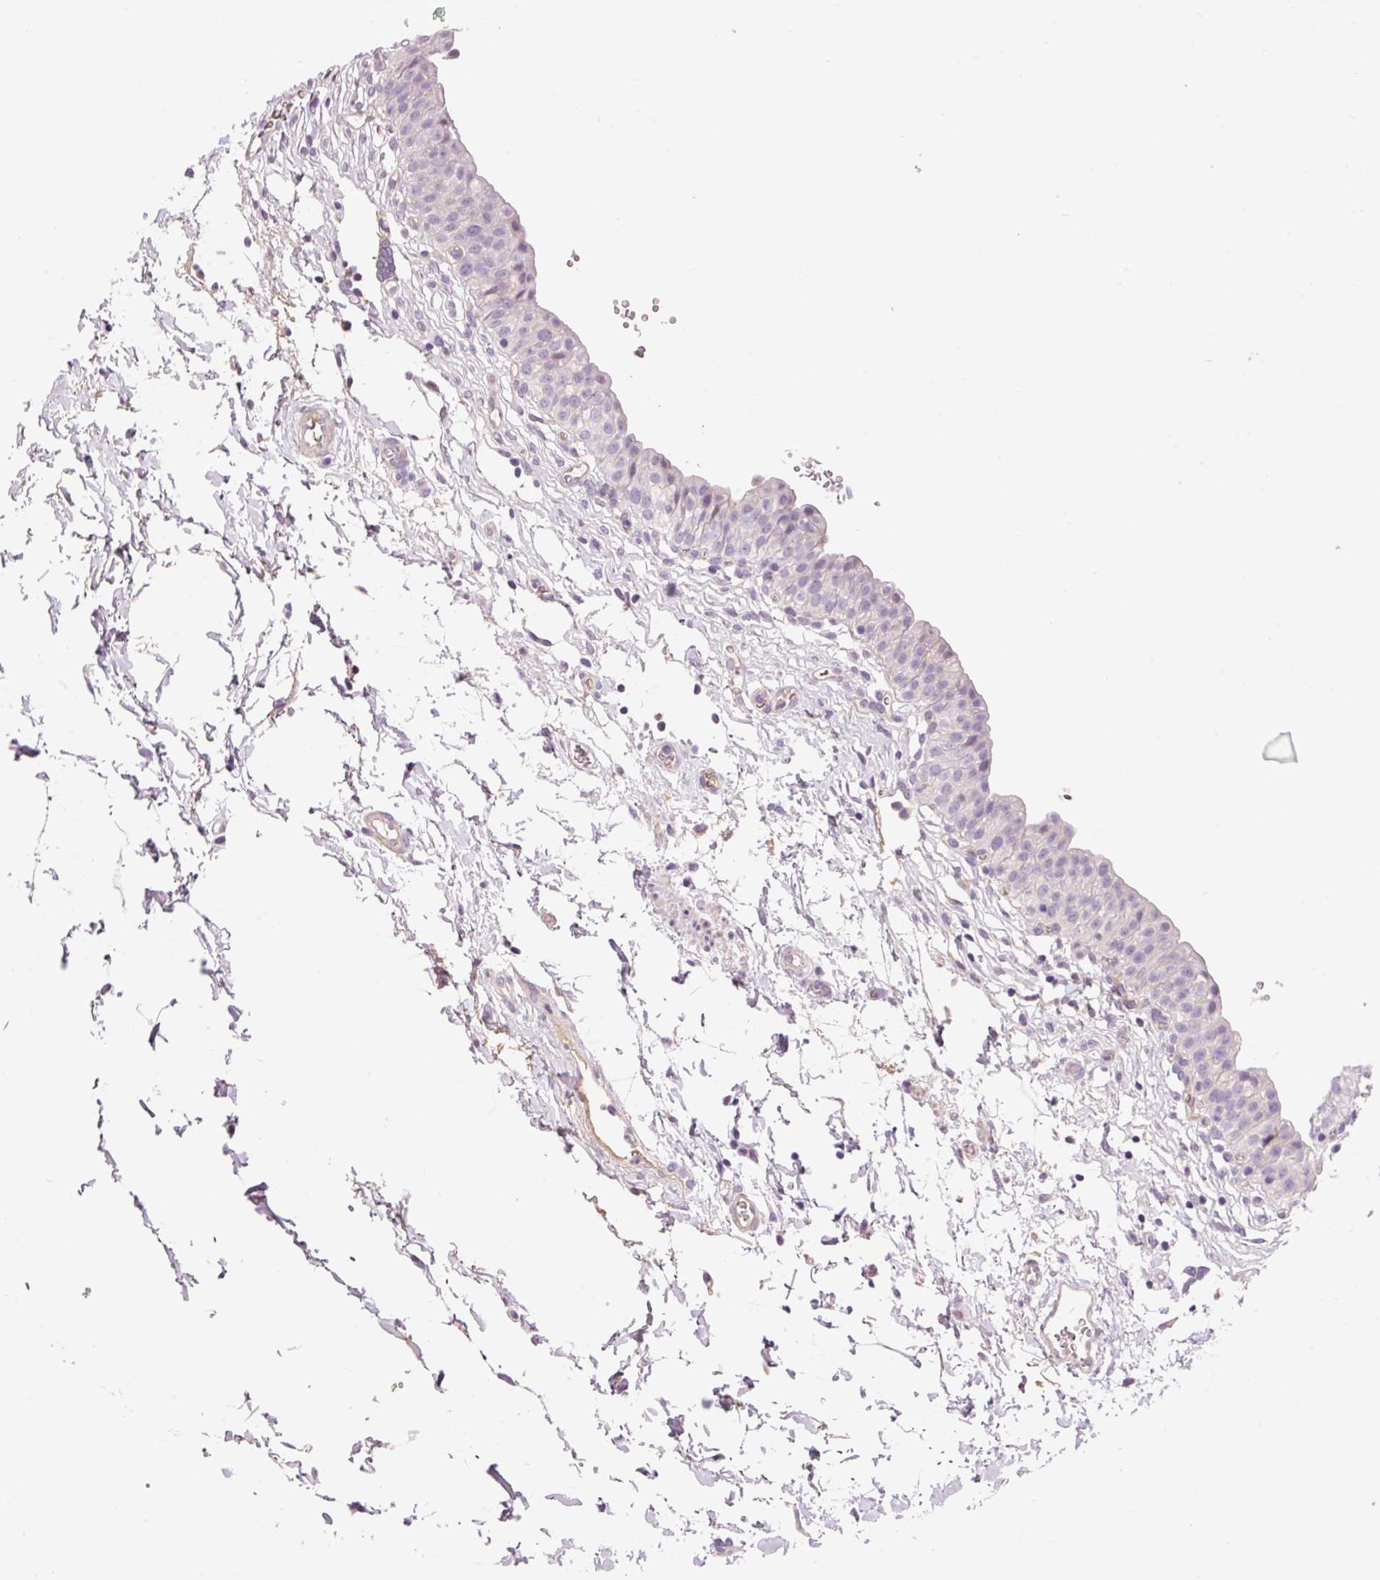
{"staining": {"intensity": "moderate", "quantity": "<25%", "location": "nuclear"}, "tissue": "urinary bladder", "cell_type": "Urothelial cells", "image_type": "normal", "snomed": [{"axis": "morphology", "description": "Normal tissue, NOS"}, {"axis": "topography", "description": "Urinary bladder"}, {"axis": "topography", "description": "Peripheral nerve tissue"}], "caption": "About <25% of urothelial cells in normal urinary bladder exhibit moderate nuclear protein staining as visualized by brown immunohistochemical staining.", "gene": "HNF1A", "patient": {"sex": "male", "age": 55}}